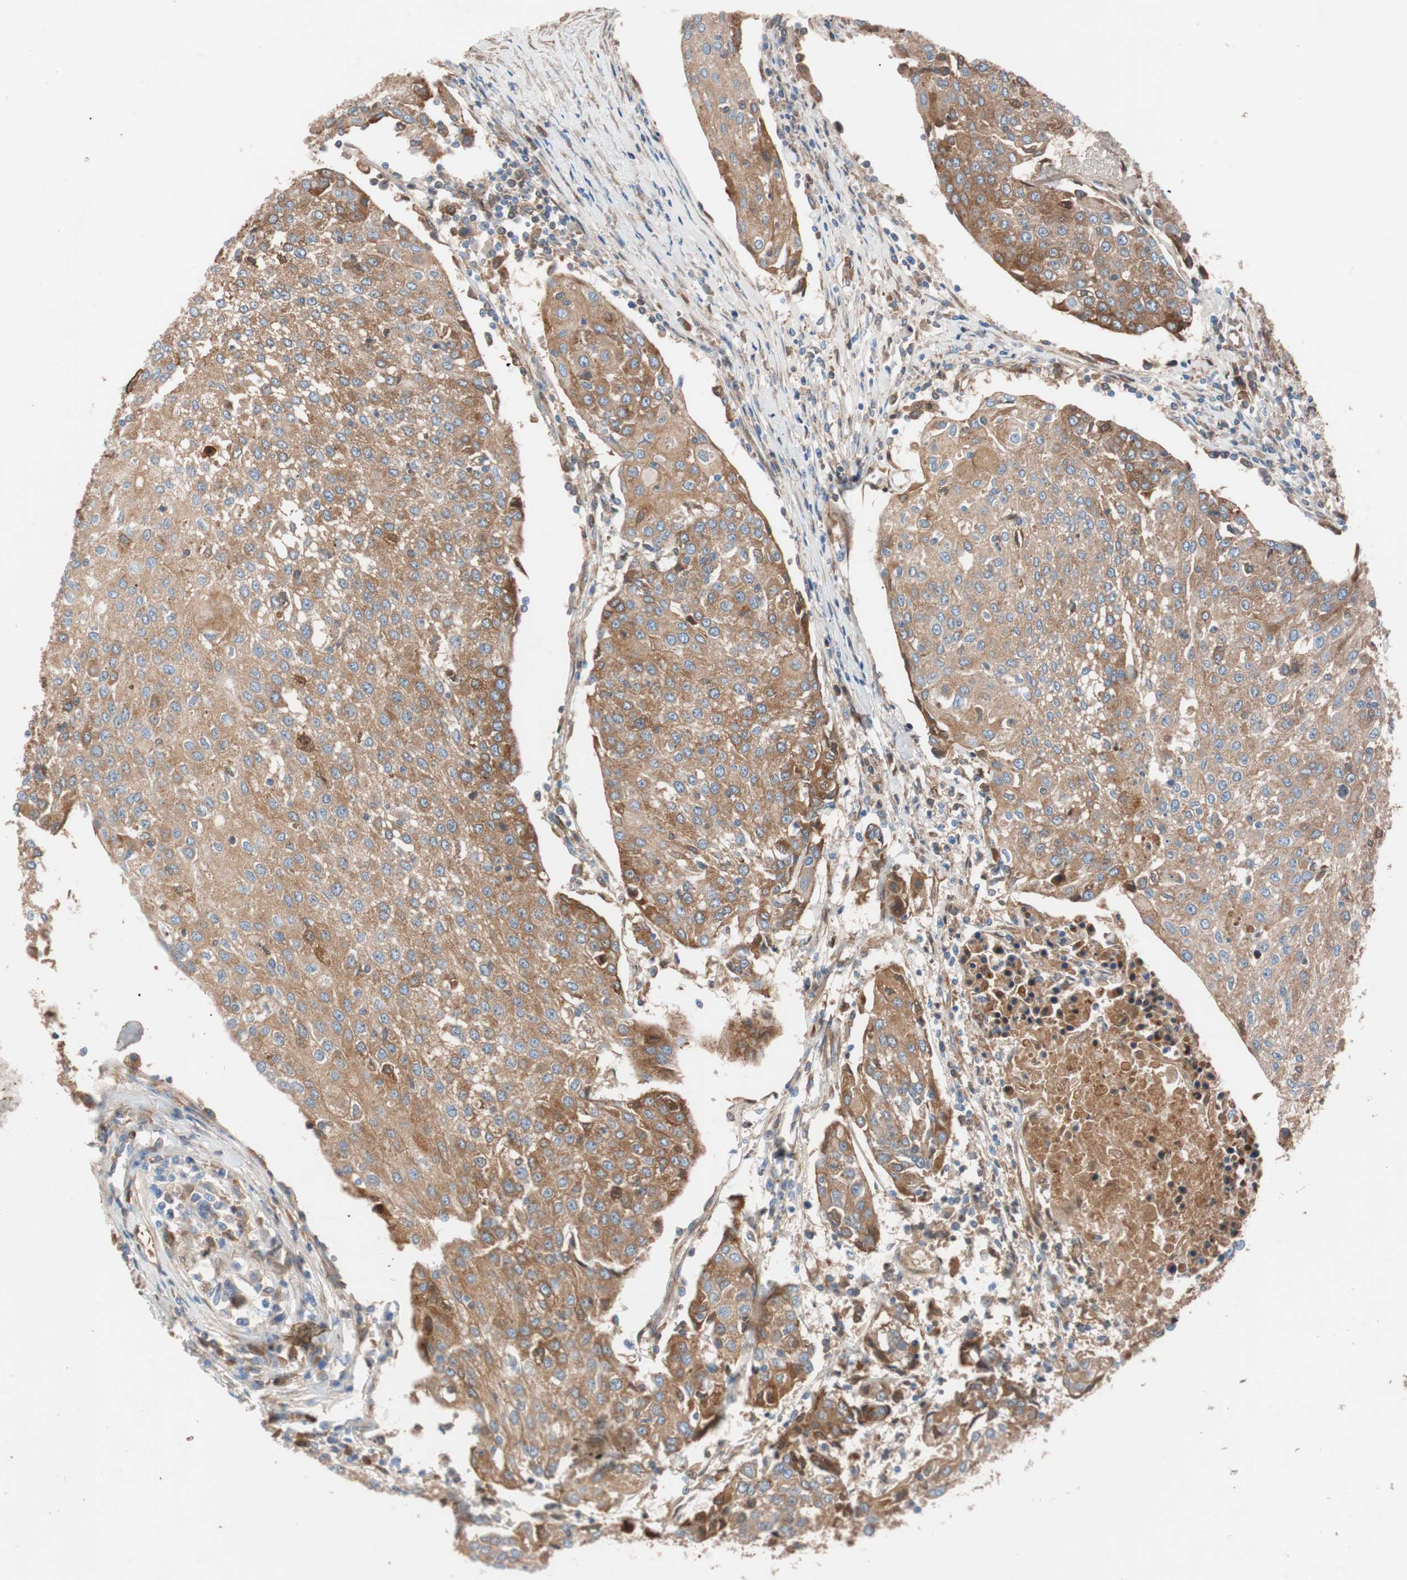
{"staining": {"intensity": "moderate", "quantity": ">75%", "location": "cytoplasmic/membranous"}, "tissue": "urothelial cancer", "cell_type": "Tumor cells", "image_type": "cancer", "snomed": [{"axis": "morphology", "description": "Urothelial carcinoma, High grade"}, {"axis": "topography", "description": "Urinary bladder"}], "caption": "Immunohistochemical staining of human urothelial cancer shows medium levels of moderate cytoplasmic/membranous positivity in about >75% of tumor cells. The staining is performed using DAB brown chromogen to label protein expression. The nuclei are counter-stained blue using hematoxylin.", "gene": "SPINT1", "patient": {"sex": "female", "age": 85}}